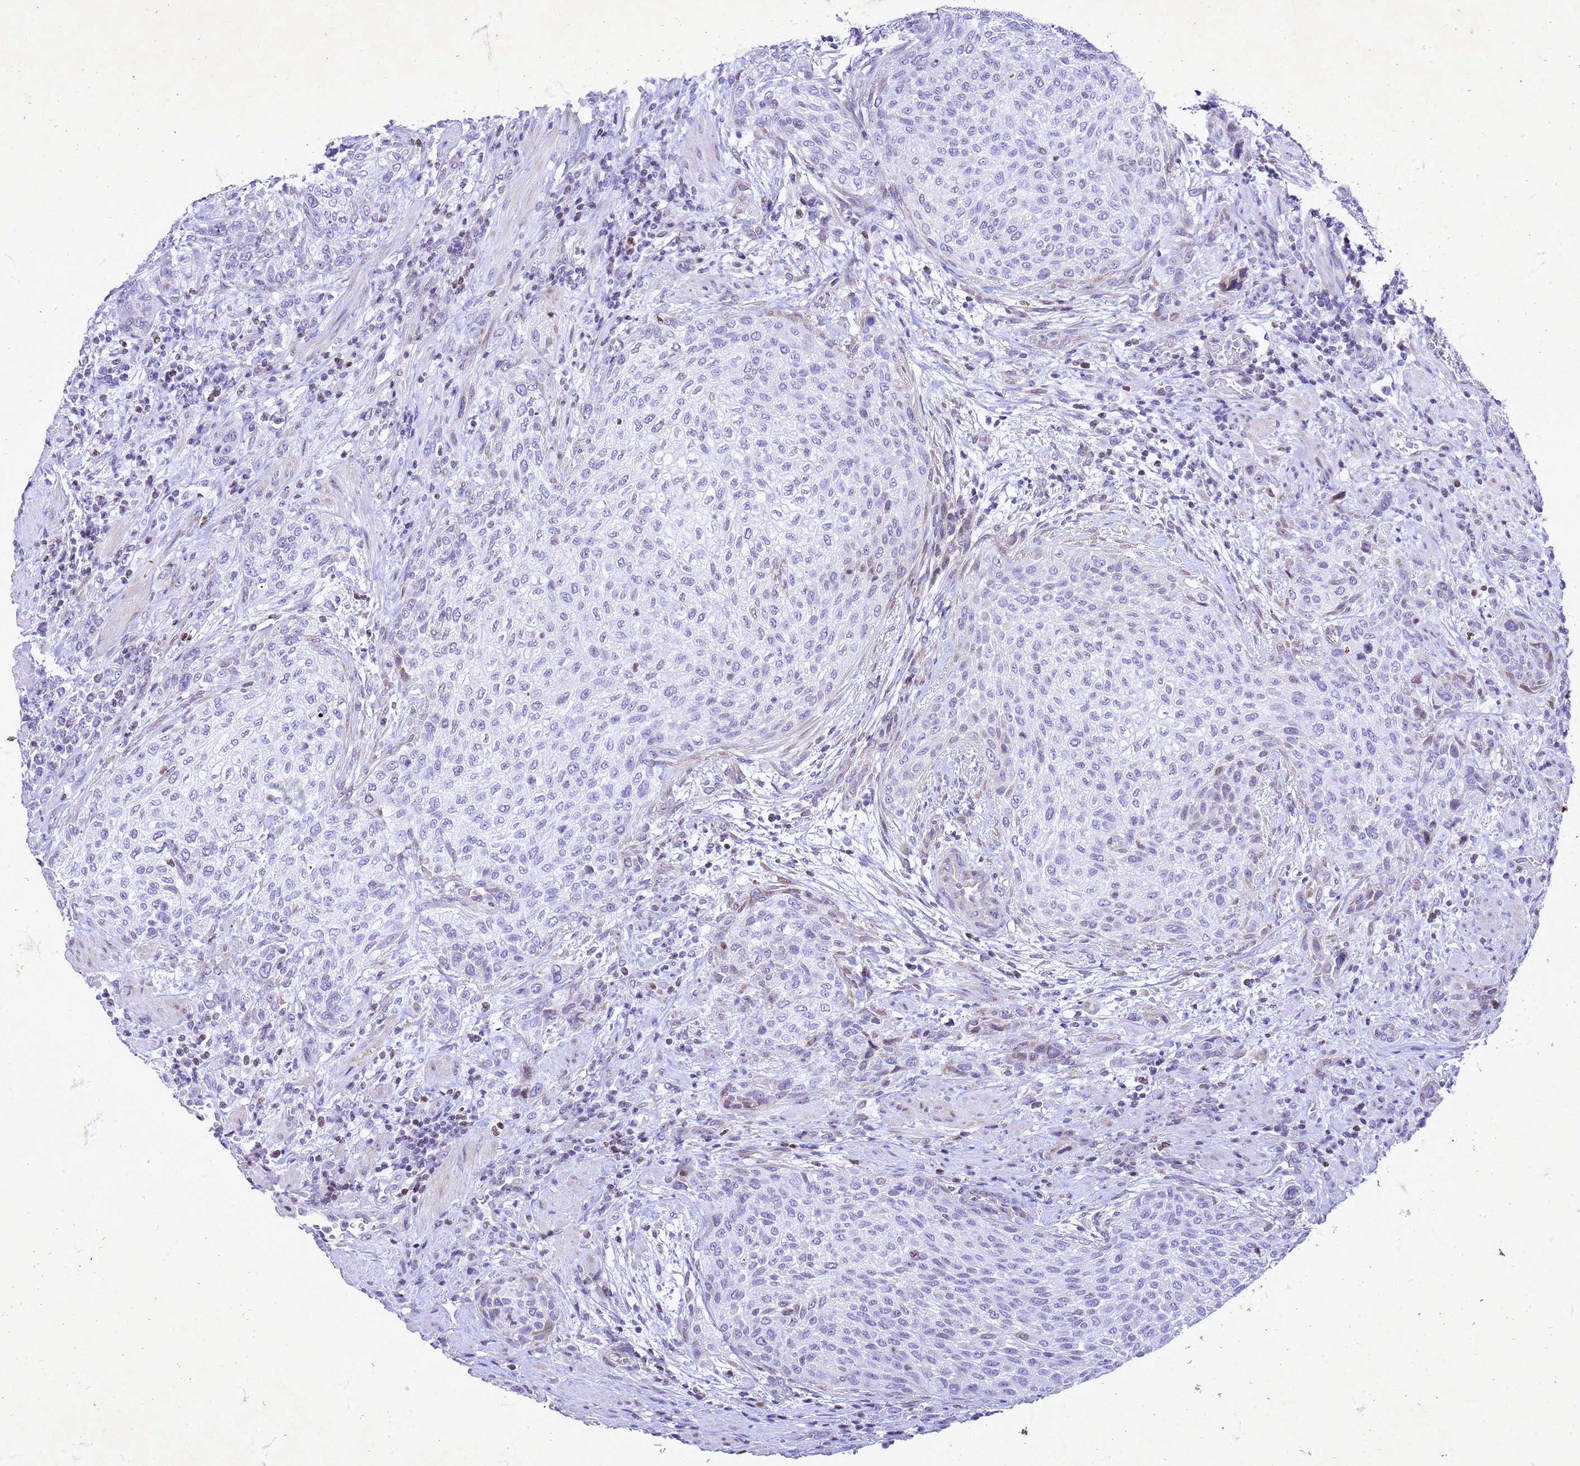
{"staining": {"intensity": "negative", "quantity": "none", "location": "none"}, "tissue": "urothelial cancer", "cell_type": "Tumor cells", "image_type": "cancer", "snomed": [{"axis": "morphology", "description": "Urothelial carcinoma, High grade"}, {"axis": "topography", "description": "Urinary bladder"}], "caption": "This is an immunohistochemistry (IHC) histopathology image of urothelial cancer. There is no staining in tumor cells.", "gene": "COPS9", "patient": {"sex": "male", "age": 35}}